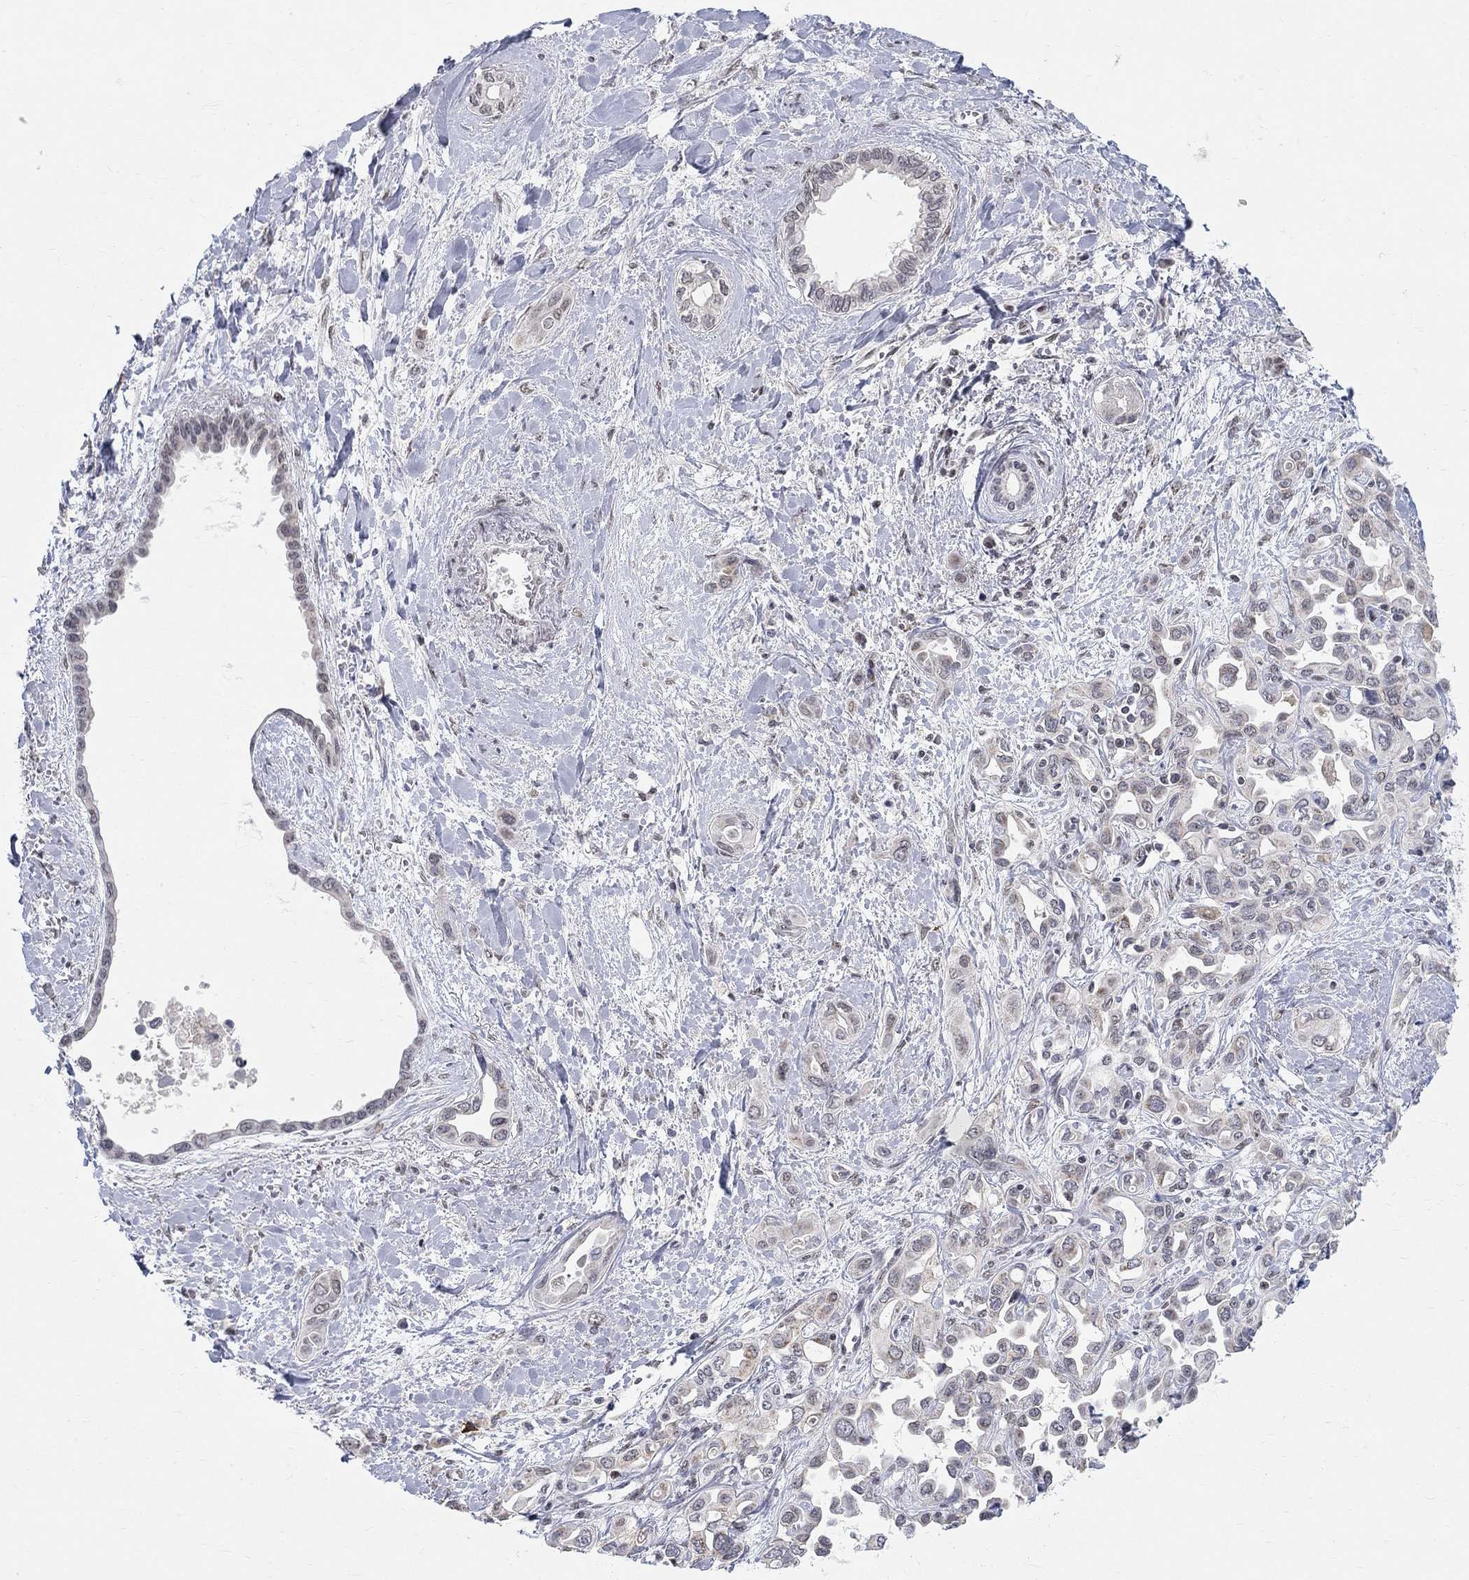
{"staining": {"intensity": "negative", "quantity": "none", "location": "none"}, "tissue": "liver cancer", "cell_type": "Tumor cells", "image_type": "cancer", "snomed": [{"axis": "morphology", "description": "Cholangiocarcinoma"}, {"axis": "topography", "description": "Liver"}], "caption": "An immunohistochemistry (IHC) photomicrograph of cholangiocarcinoma (liver) is shown. There is no staining in tumor cells of cholangiocarcinoma (liver).", "gene": "KLF12", "patient": {"sex": "female", "age": 64}}